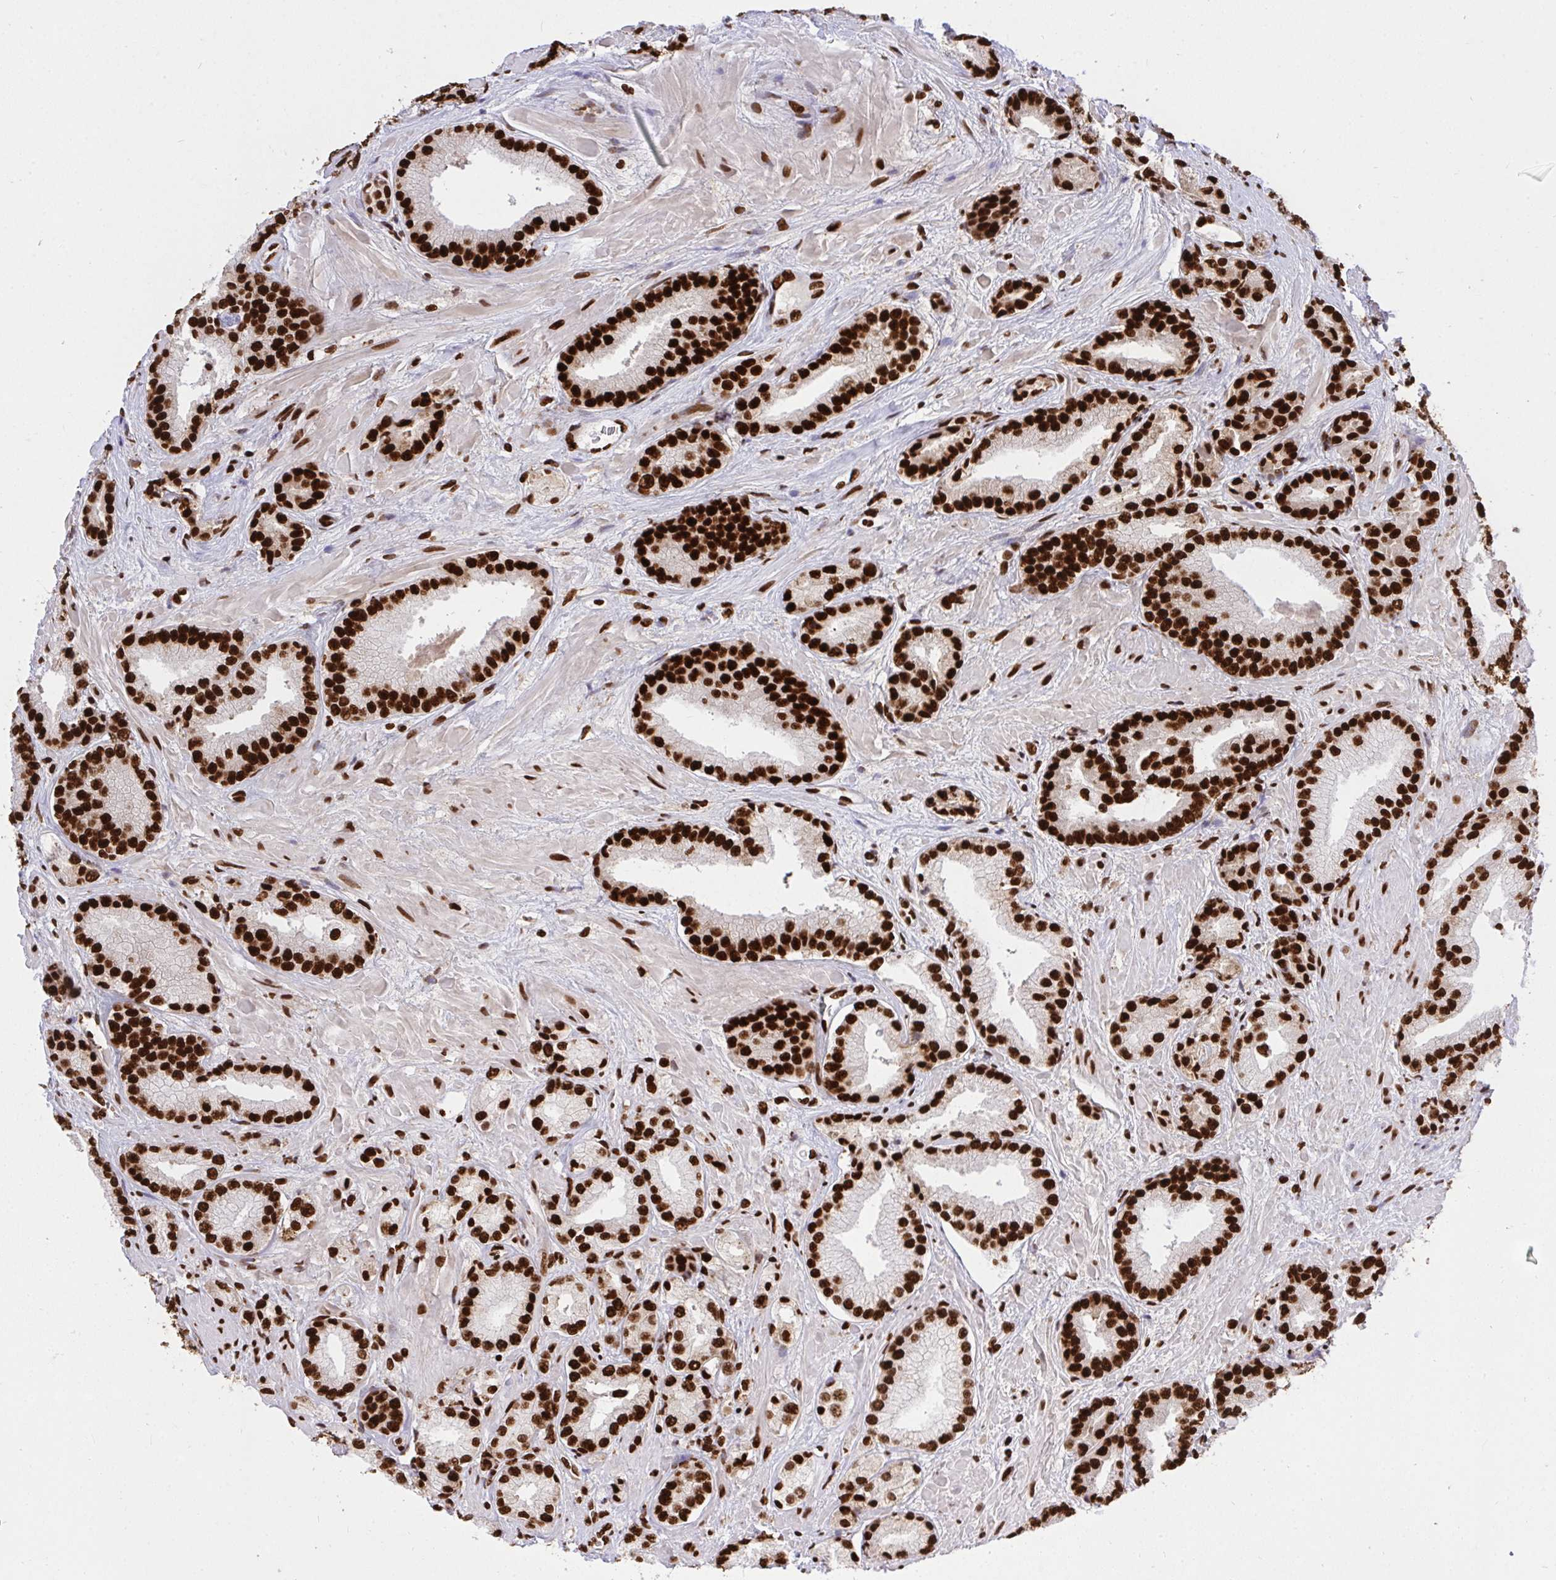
{"staining": {"intensity": "strong", "quantity": ">75%", "location": "nuclear"}, "tissue": "prostate cancer", "cell_type": "Tumor cells", "image_type": "cancer", "snomed": [{"axis": "morphology", "description": "Adenocarcinoma, High grade"}, {"axis": "topography", "description": "Prostate"}], "caption": "Prostate cancer (high-grade adenocarcinoma) stained for a protein displays strong nuclear positivity in tumor cells.", "gene": "HNRNPL", "patient": {"sex": "male", "age": 56}}